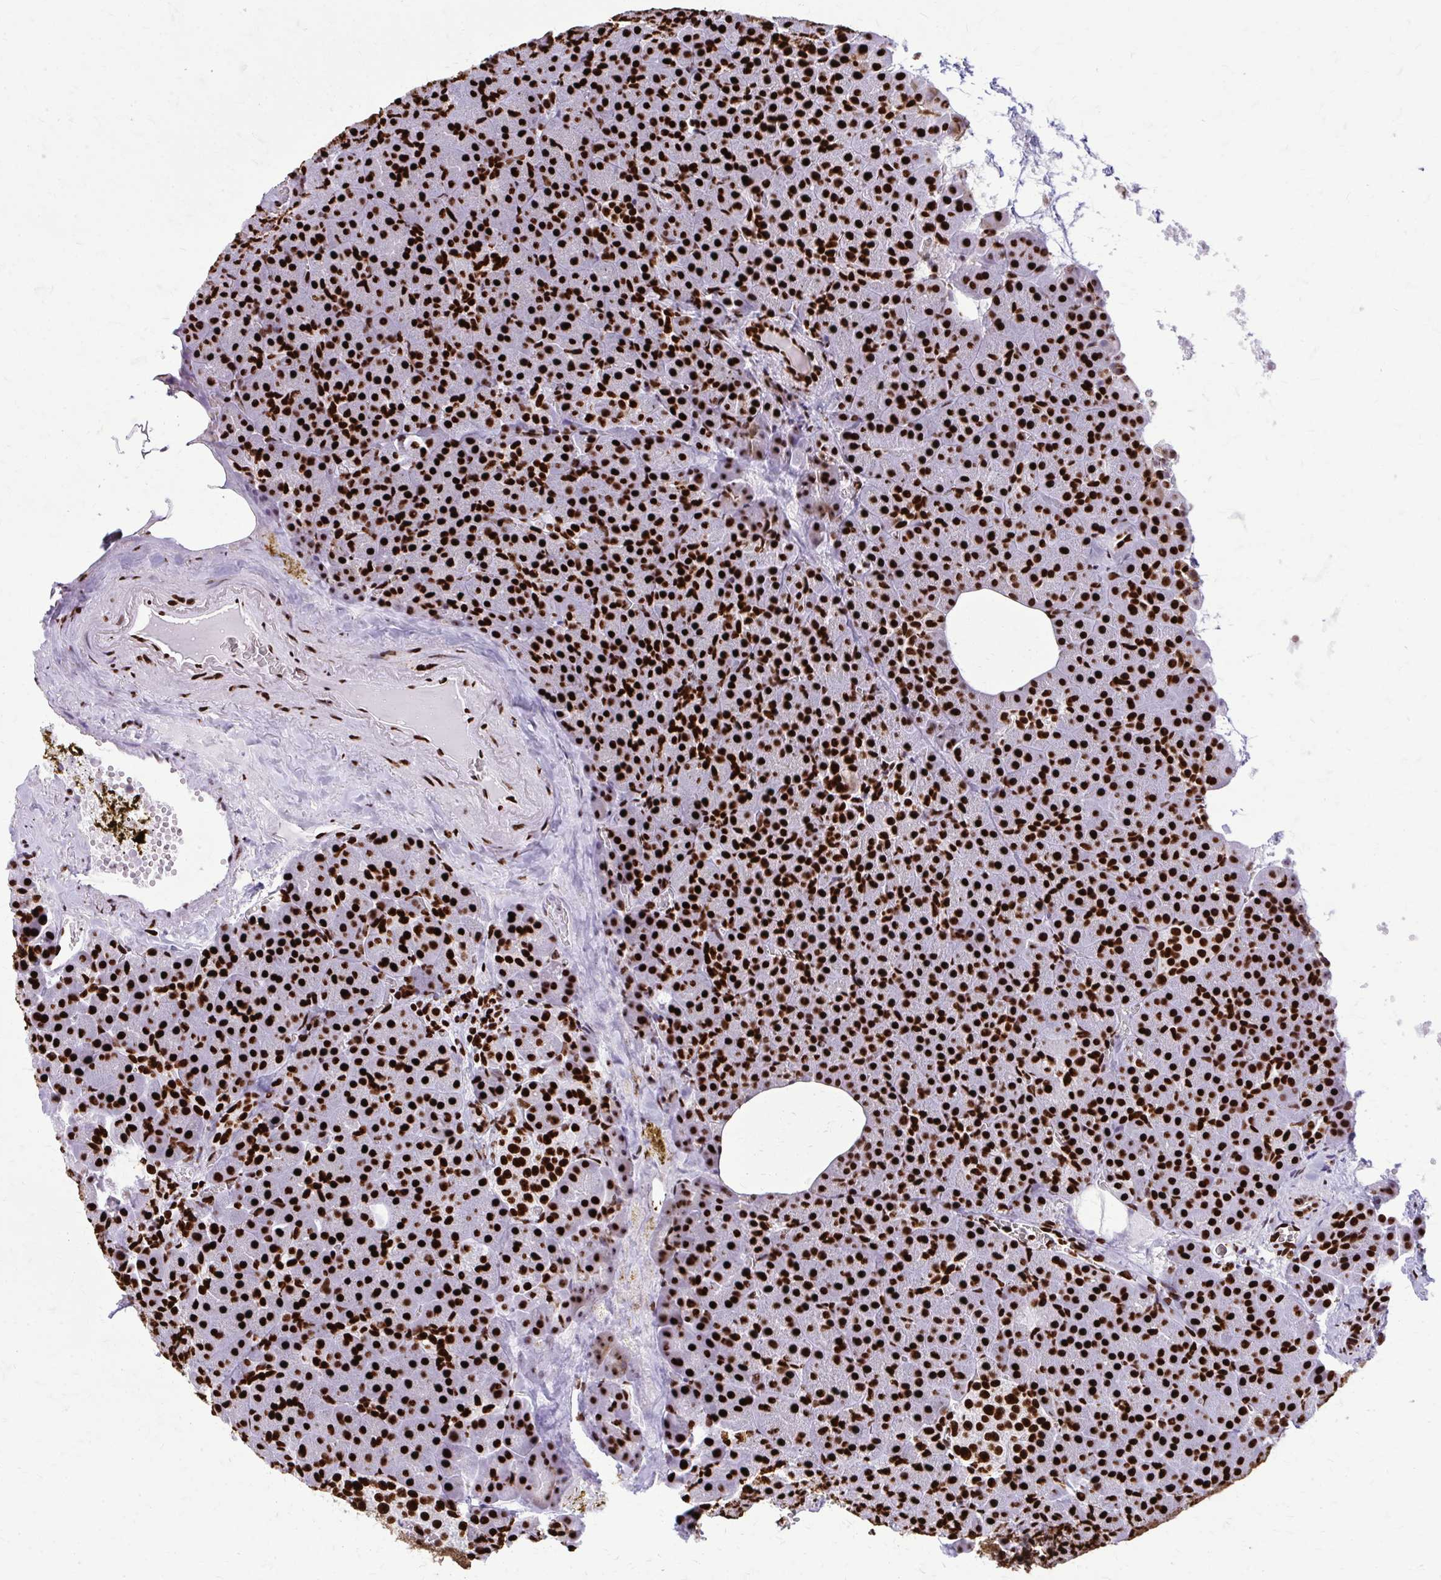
{"staining": {"intensity": "strong", "quantity": ">75%", "location": "nuclear"}, "tissue": "pancreas", "cell_type": "Exocrine glandular cells", "image_type": "normal", "snomed": [{"axis": "morphology", "description": "Normal tissue, NOS"}, {"axis": "topography", "description": "Pancreas"}], "caption": "Pancreas stained for a protein (brown) reveals strong nuclear positive staining in approximately >75% of exocrine glandular cells.", "gene": "SFPQ", "patient": {"sex": "female", "age": 74}}